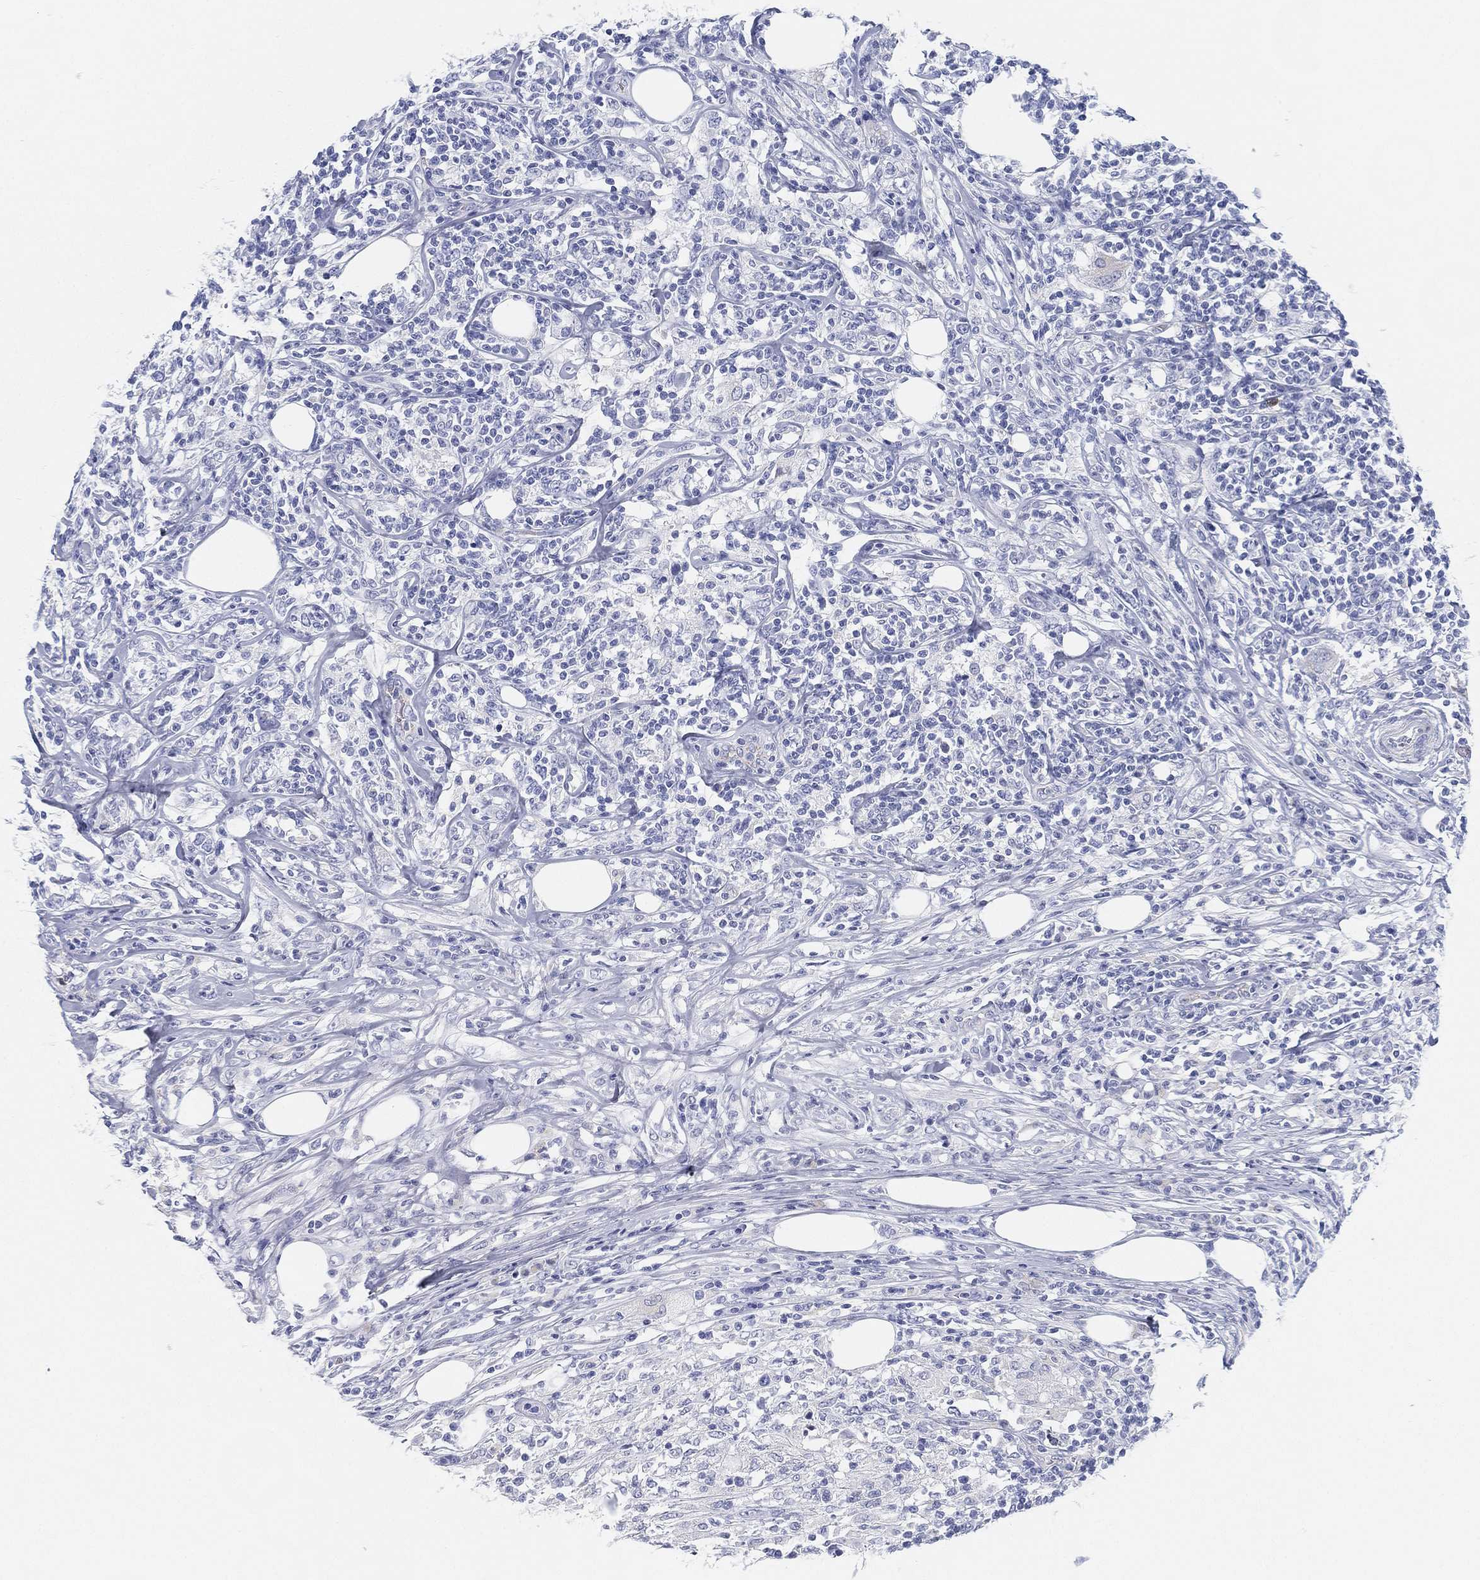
{"staining": {"intensity": "negative", "quantity": "none", "location": "none"}, "tissue": "lymphoma", "cell_type": "Tumor cells", "image_type": "cancer", "snomed": [{"axis": "morphology", "description": "Malignant lymphoma, non-Hodgkin's type, High grade"}, {"axis": "topography", "description": "Lymph node"}], "caption": "Immunohistochemistry photomicrograph of high-grade malignant lymphoma, non-Hodgkin's type stained for a protein (brown), which shows no staining in tumor cells. The staining was performed using DAB (3,3'-diaminobenzidine) to visualize the protein expression in brown, while the nuclei were stained in blue with hematoxylin (Magnification: 20x).", "gene": "GPR61", "patient": {"sex": "female", "age": 84}}